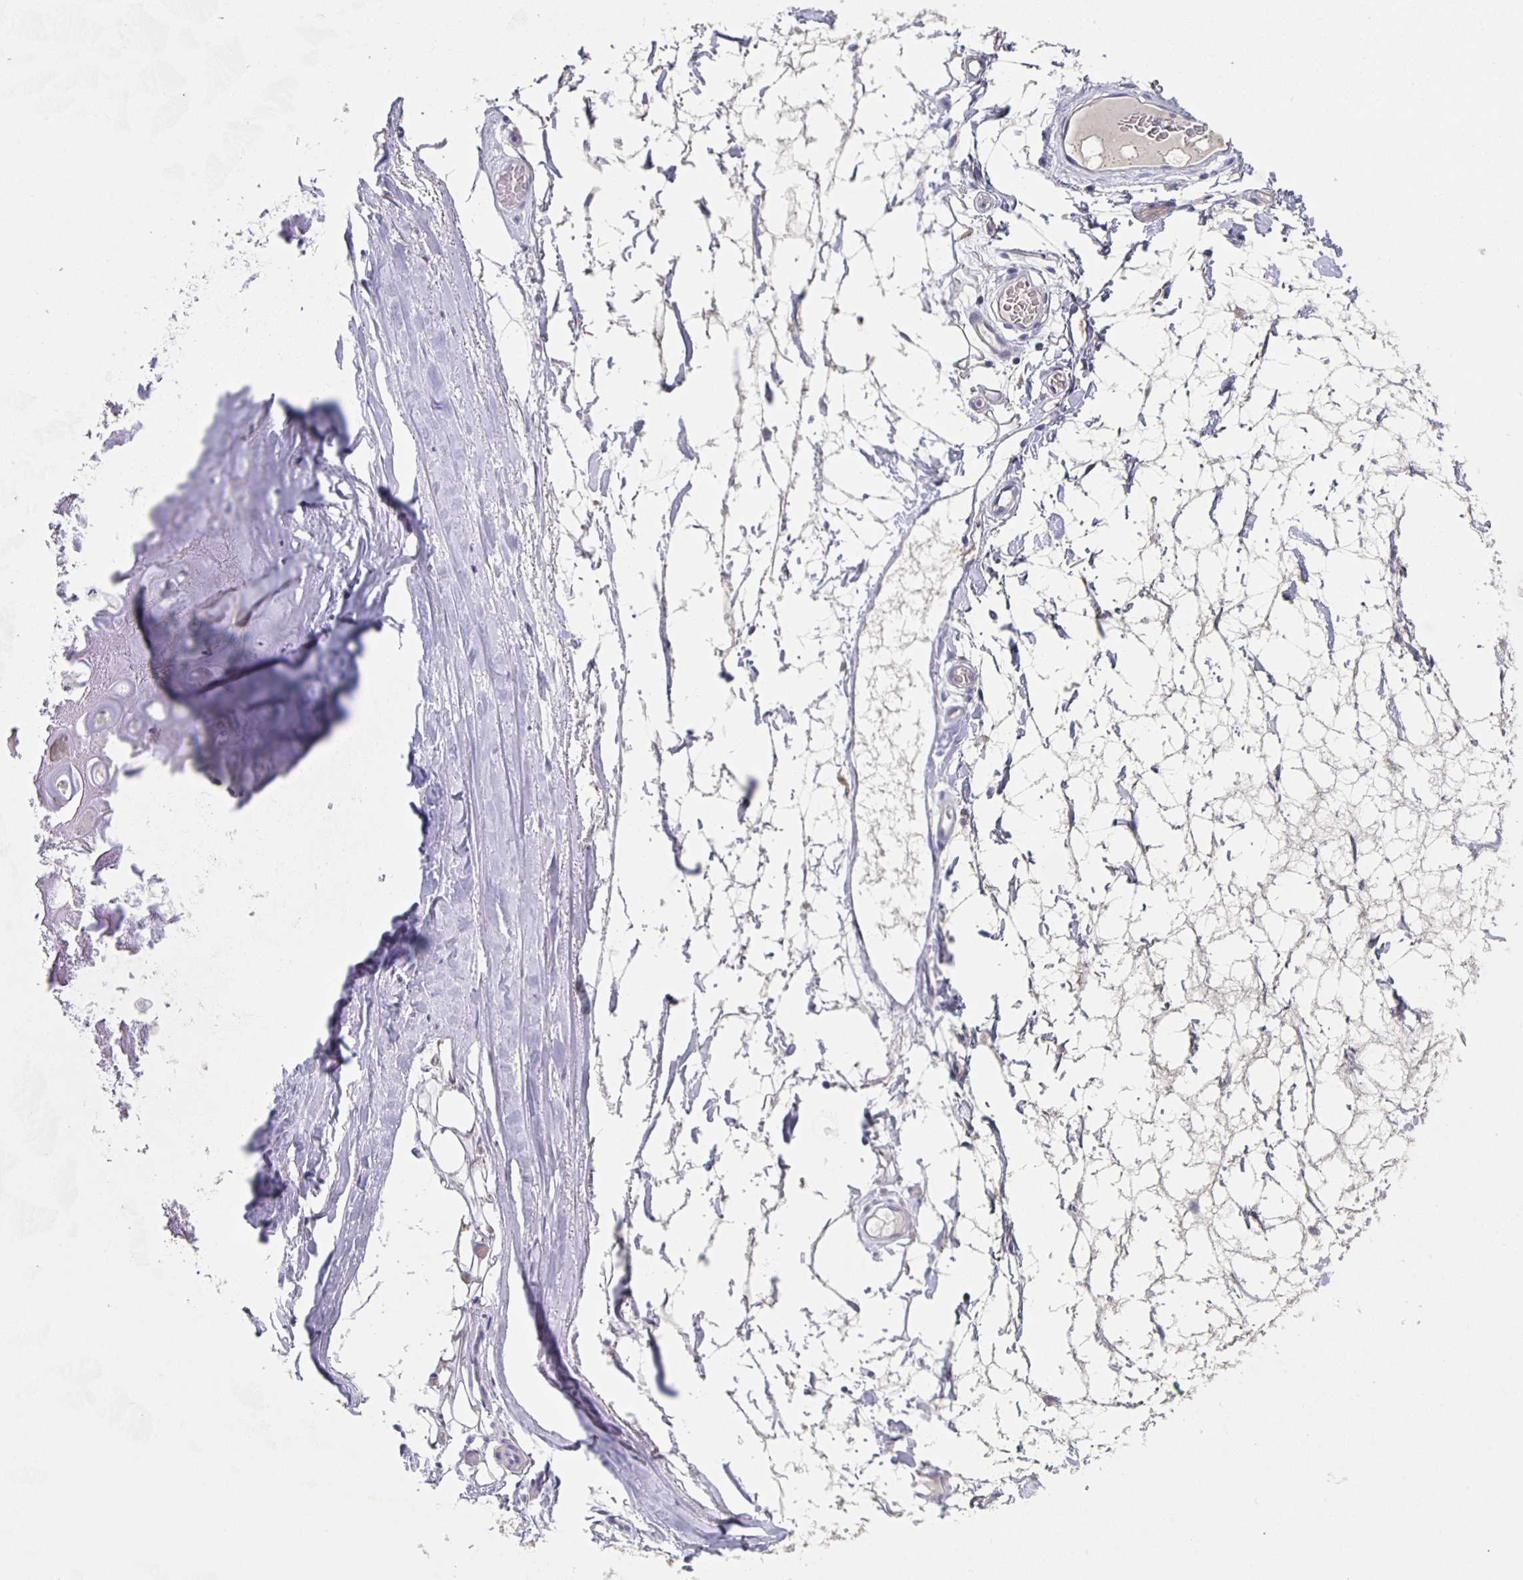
{"staining": {"intensity": "negative", "quantity": "none", "location": "none"}, "tissue": "adipose tissue", "cell_type": "Adipocytes", "image_type": "normal", "snomed": [{"axis": "morphology", "description": "Normal tissue, NOS"}, {"axis": "topography", "description": "Lymph node"}, {"axis": "topography", "description": "Cartilage tissue"}, {"axis": "topography", "description": "Nasopharynx"}], "caption": "IHC image of benign adipose tissue: human adipose tissue stained with DAB exhibits no significant protein expression in adipocytes. (DAB (3,3'-diaminobenzidine) IHC, high magnification).", "gene": "CACNA2D2", "patient": {"sex": "male", "age": 63}}